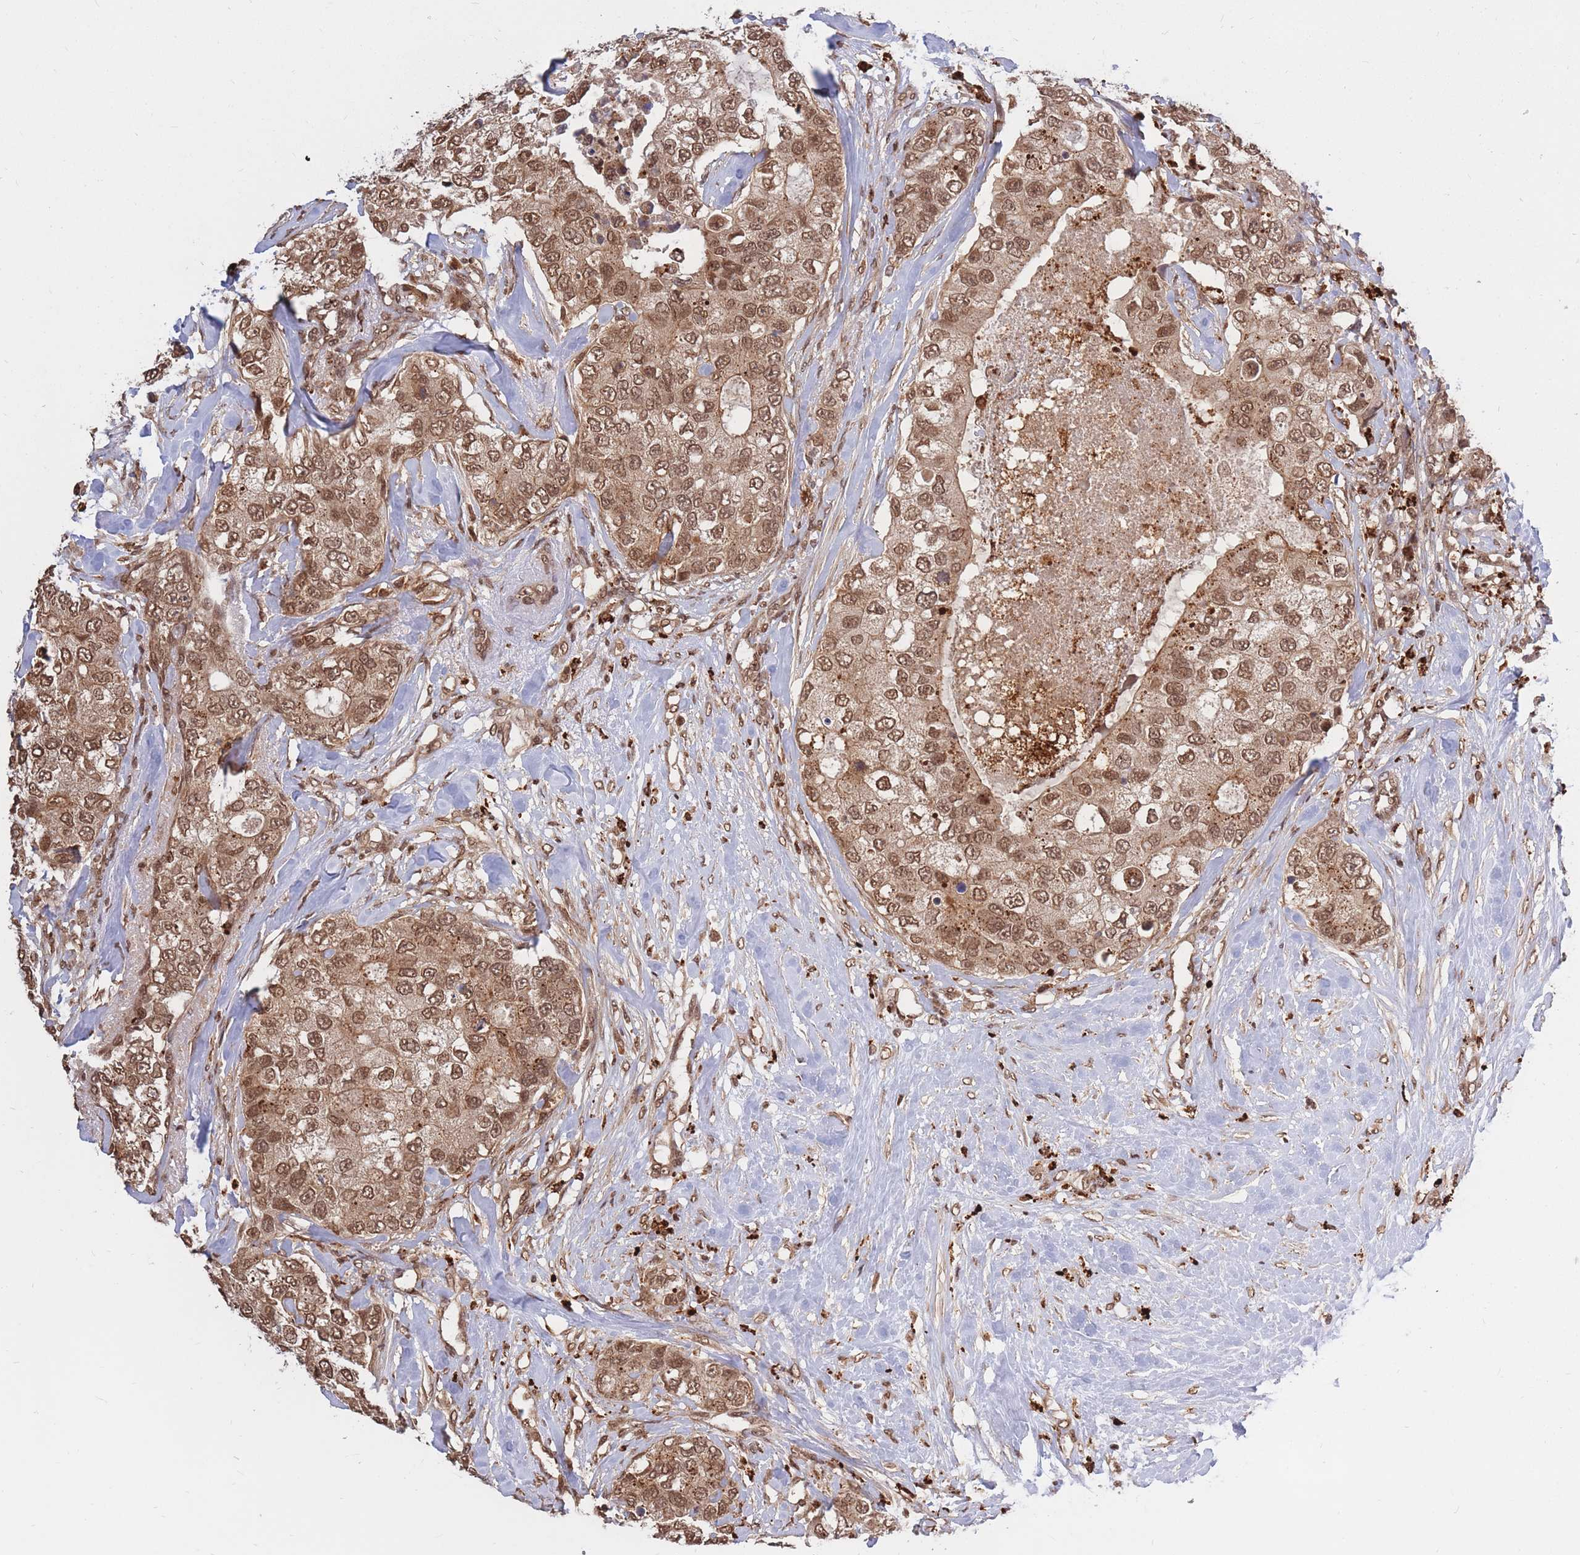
{"staining": {"intensity": "moderate", "quantity": ">75%", "location": "cytoplasmic/membranous,nuclear"}, "tissue": "breast cancer", "cell_type": "Tumor cells", "image_type": "cancer", "snomed": [{"axis": "morphology", "description": "Duct carcinoma"}, {"axis": "topography", "description": "Breast"}], "caption": "Breast cancer stained with IHC shows moderate cytoplasmic/membranous and nuclear positivity in approximately >75% of tumor cells.", "gene": "SRA1", "patient": {"sex": "female", "age": 62}}